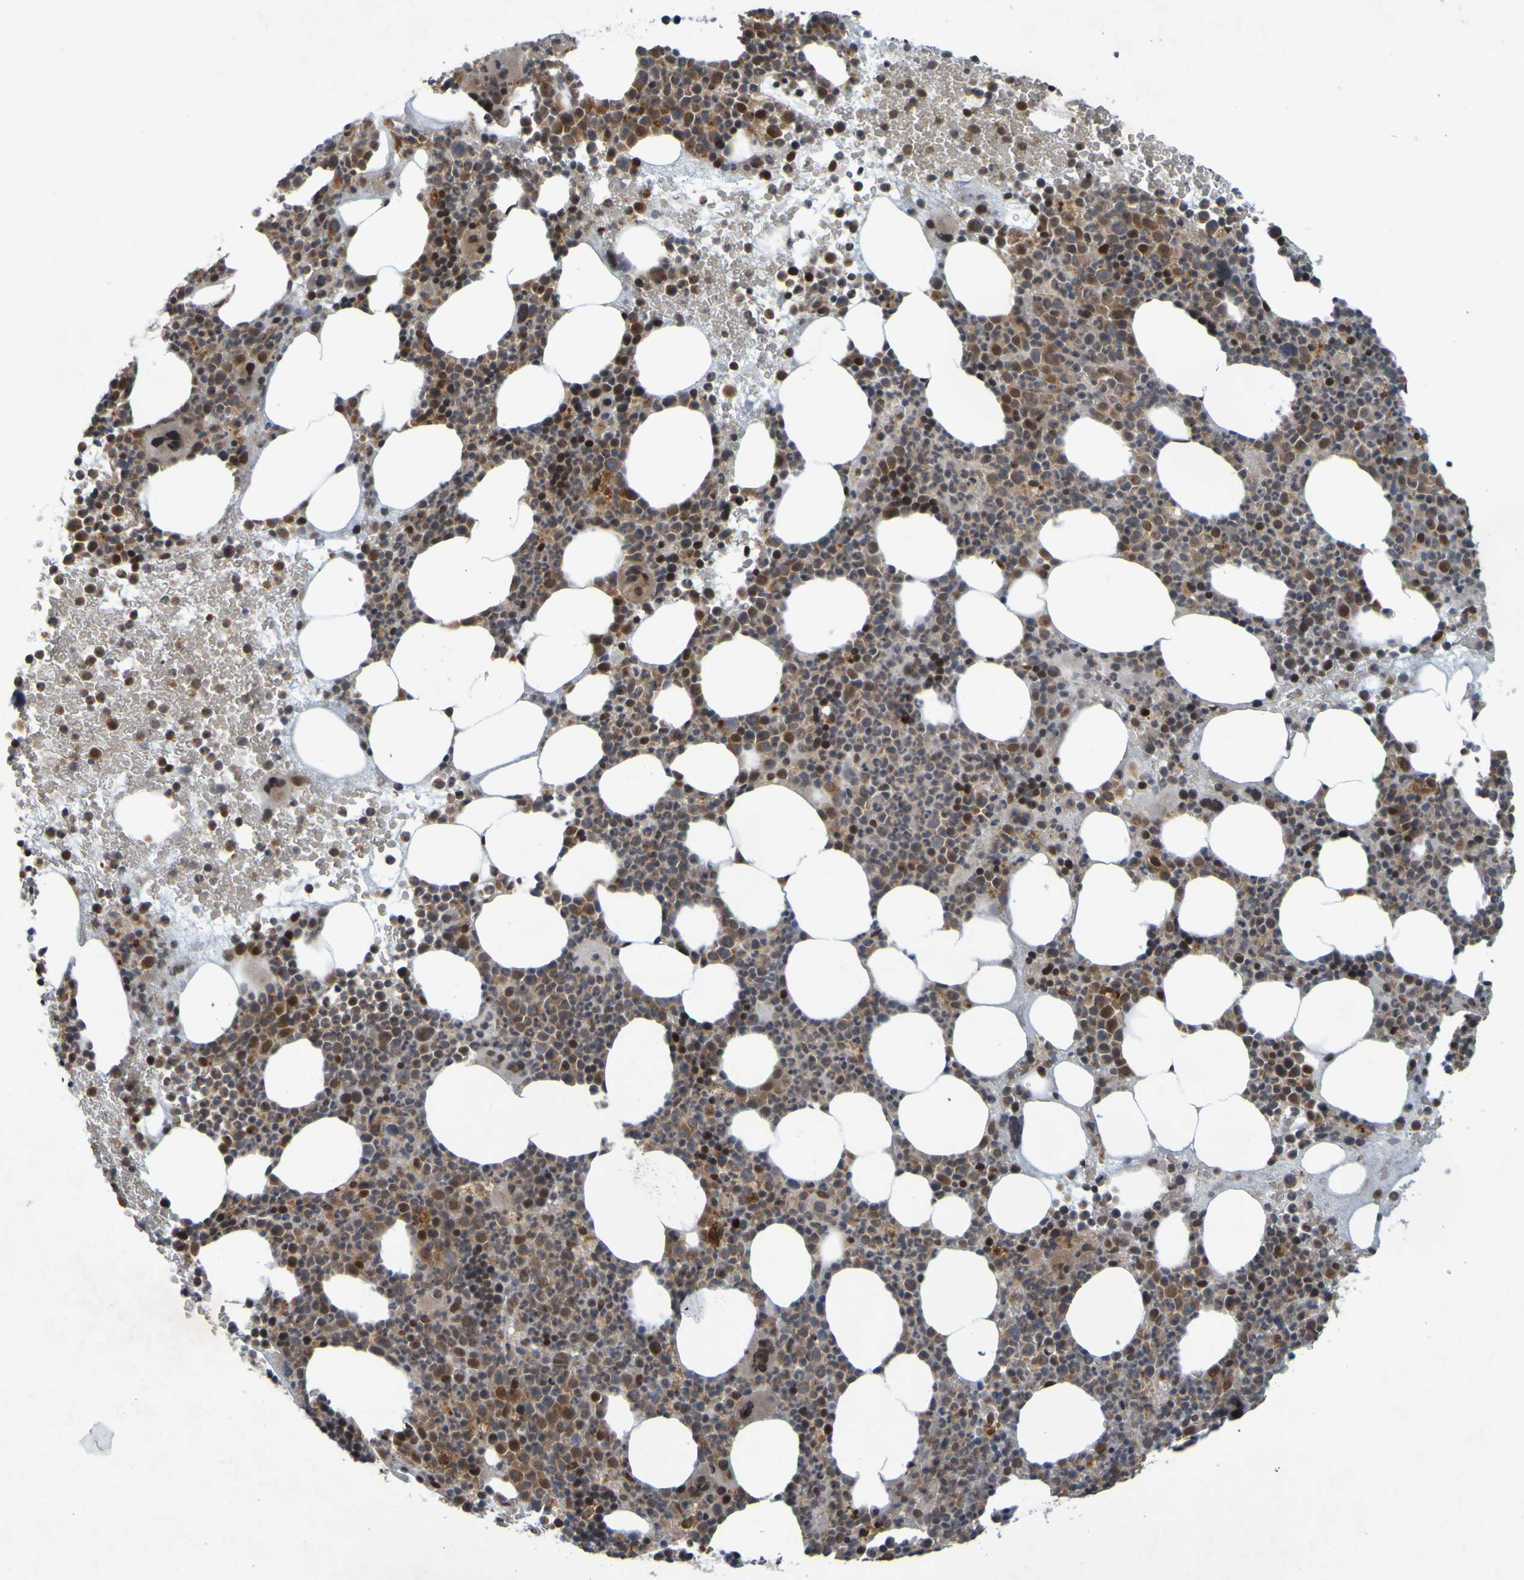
{"staining": {"intensity": "moderate", "quantity": "25%-75%", "location": "nuclear"}, "tissue": "bone marrow", "cell_type": "Hematopoietic cells", "image_type": "normal", "snomed": [{"axis": "morphology", "description": "Normal tissue, NOS"}, {"axis": "morphology", "description": "Inflammation, NOS"}, {"axis": "topography", "description": "Bone marrow"}], "caption": "An immunohistochemistry image of unremarkable tissue is shown. Protein staining in brown labels moderate nuclear positivity in bone marrow within hematopoietic cells.", "gene": "MCPH1", "patient": {"sex": "male", "age": 73}}